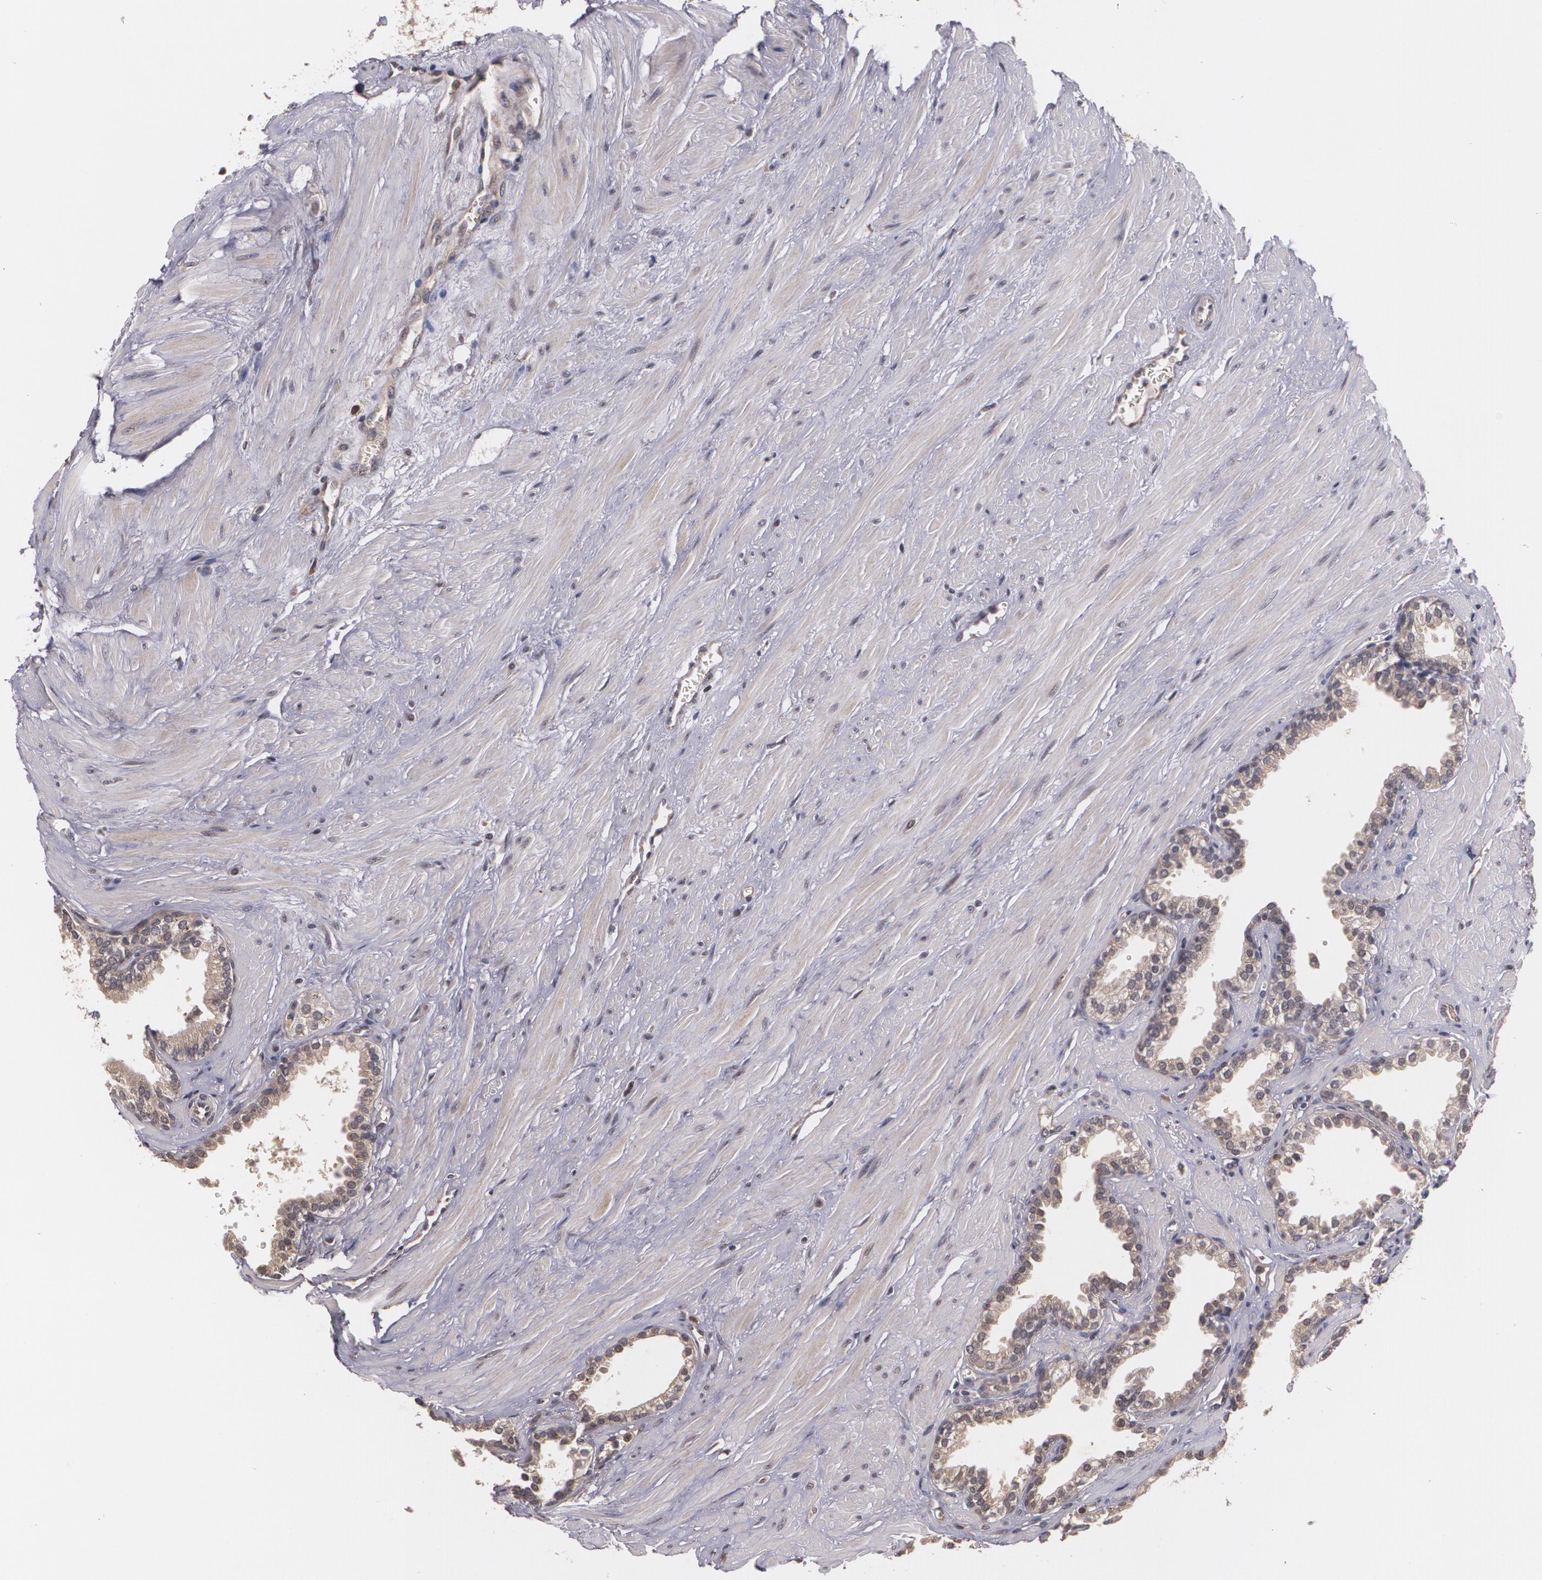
{"staining": {"intensity": "moderate", "quantity": "<25%", "location": "cytoplasmic/membranous"}, "tissue": "prostate", "cell_type": "Glandular cells", "image_type": "normal", "snomed": [{"axis": "morphology", "description": "Normal tissue, NOS"}, {"axis": "topography", "description": "Prostate"}], "caption": "Protein staining shows moderate cytoplasmic/membranous expression in about <25% of glandular cells in unremarkable prostate.", "gene": "BRCA1", "patient": {"sex": "male", "age": 64}}